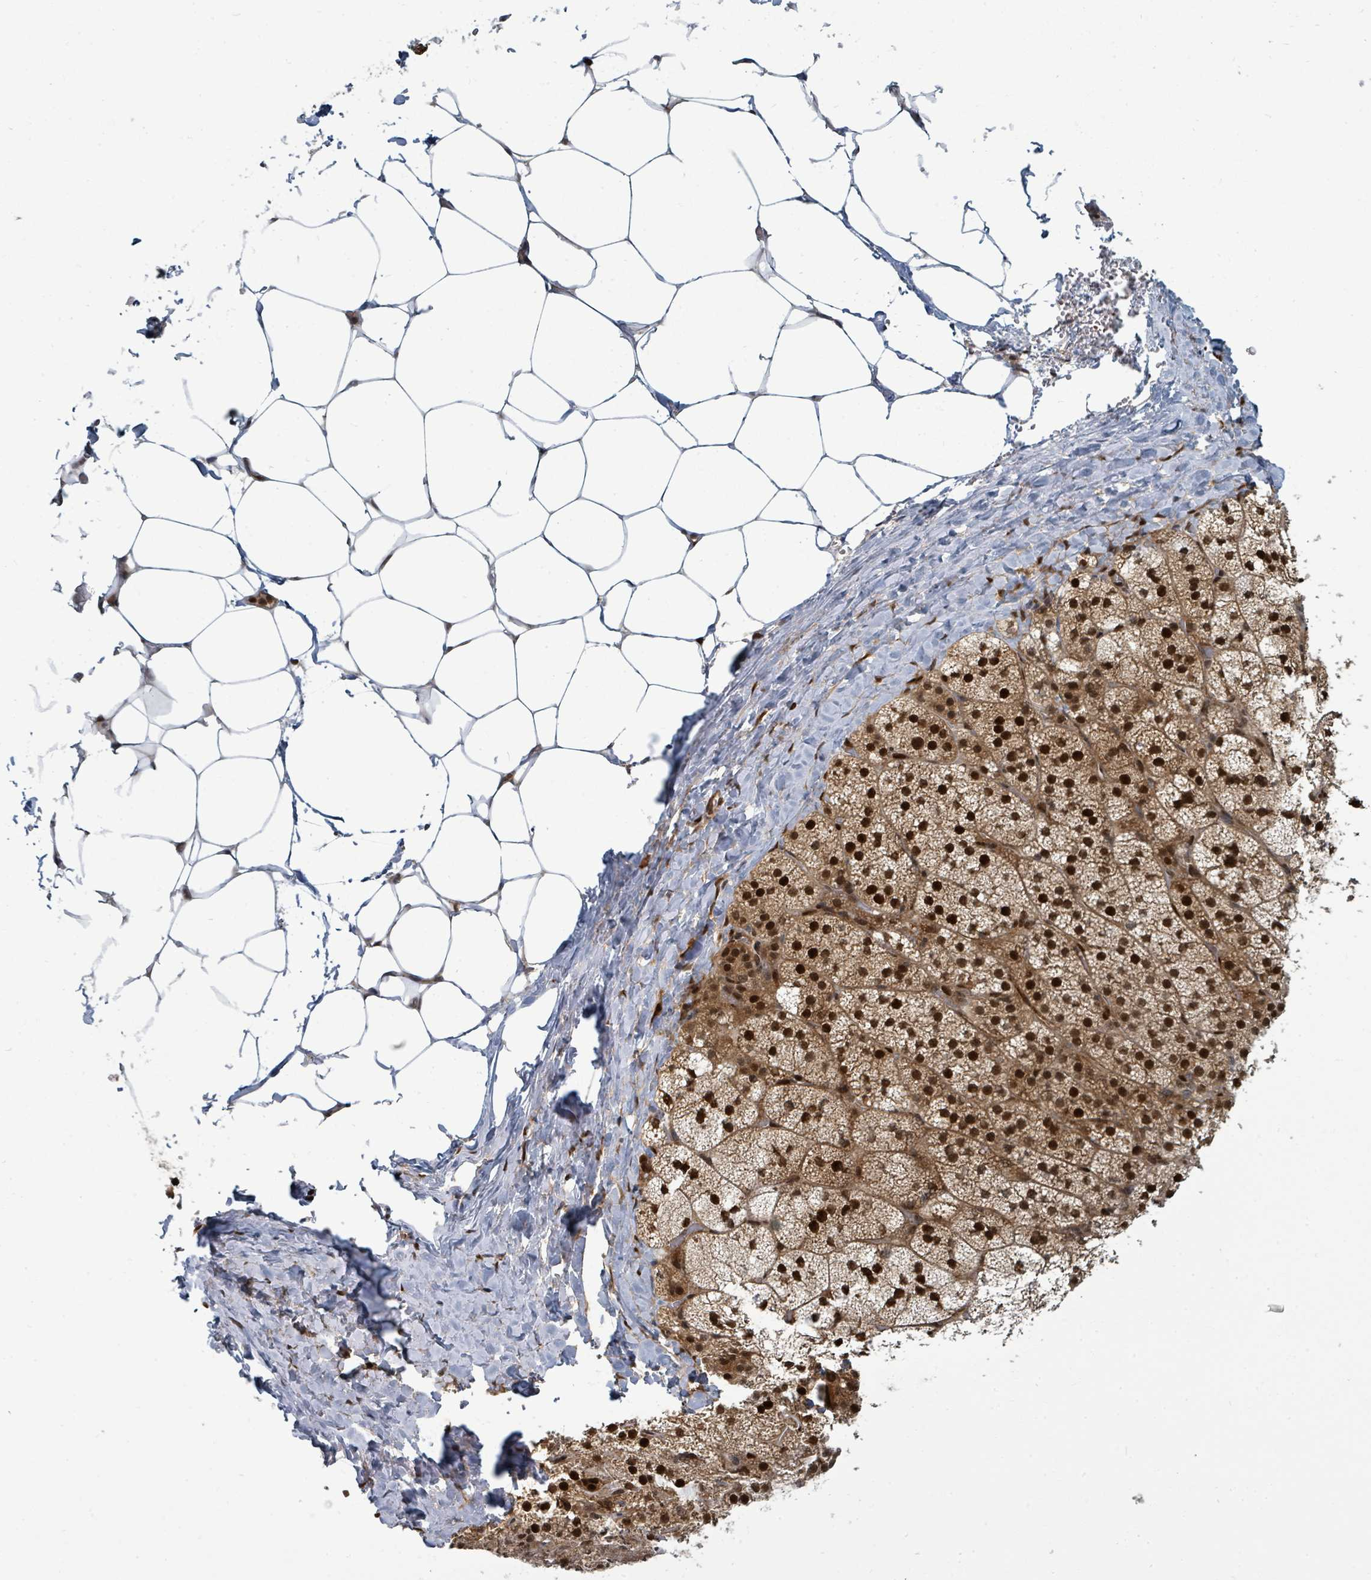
{"staining": {"intensity": "strong", "quantity": ">75%", "location": "cytoplasmic/membranous,nuclear"}, "tissue": "adrenal gland", "cell_type": "Glandular cells", "image_type": "normal", "snomed": [{"axis": "morphology", "description": "Normal tissue, NOS"}, {"axis": "topography", "description": "Adrenal gland"}], "caption": "The immunohistochemical stain shows strong cytoplasmic/membranous,nuclear staining in glandular cells of normal adrenal gland.", "gene": "TRDMT1", "patient": {"sex": "female", "age": 58}}